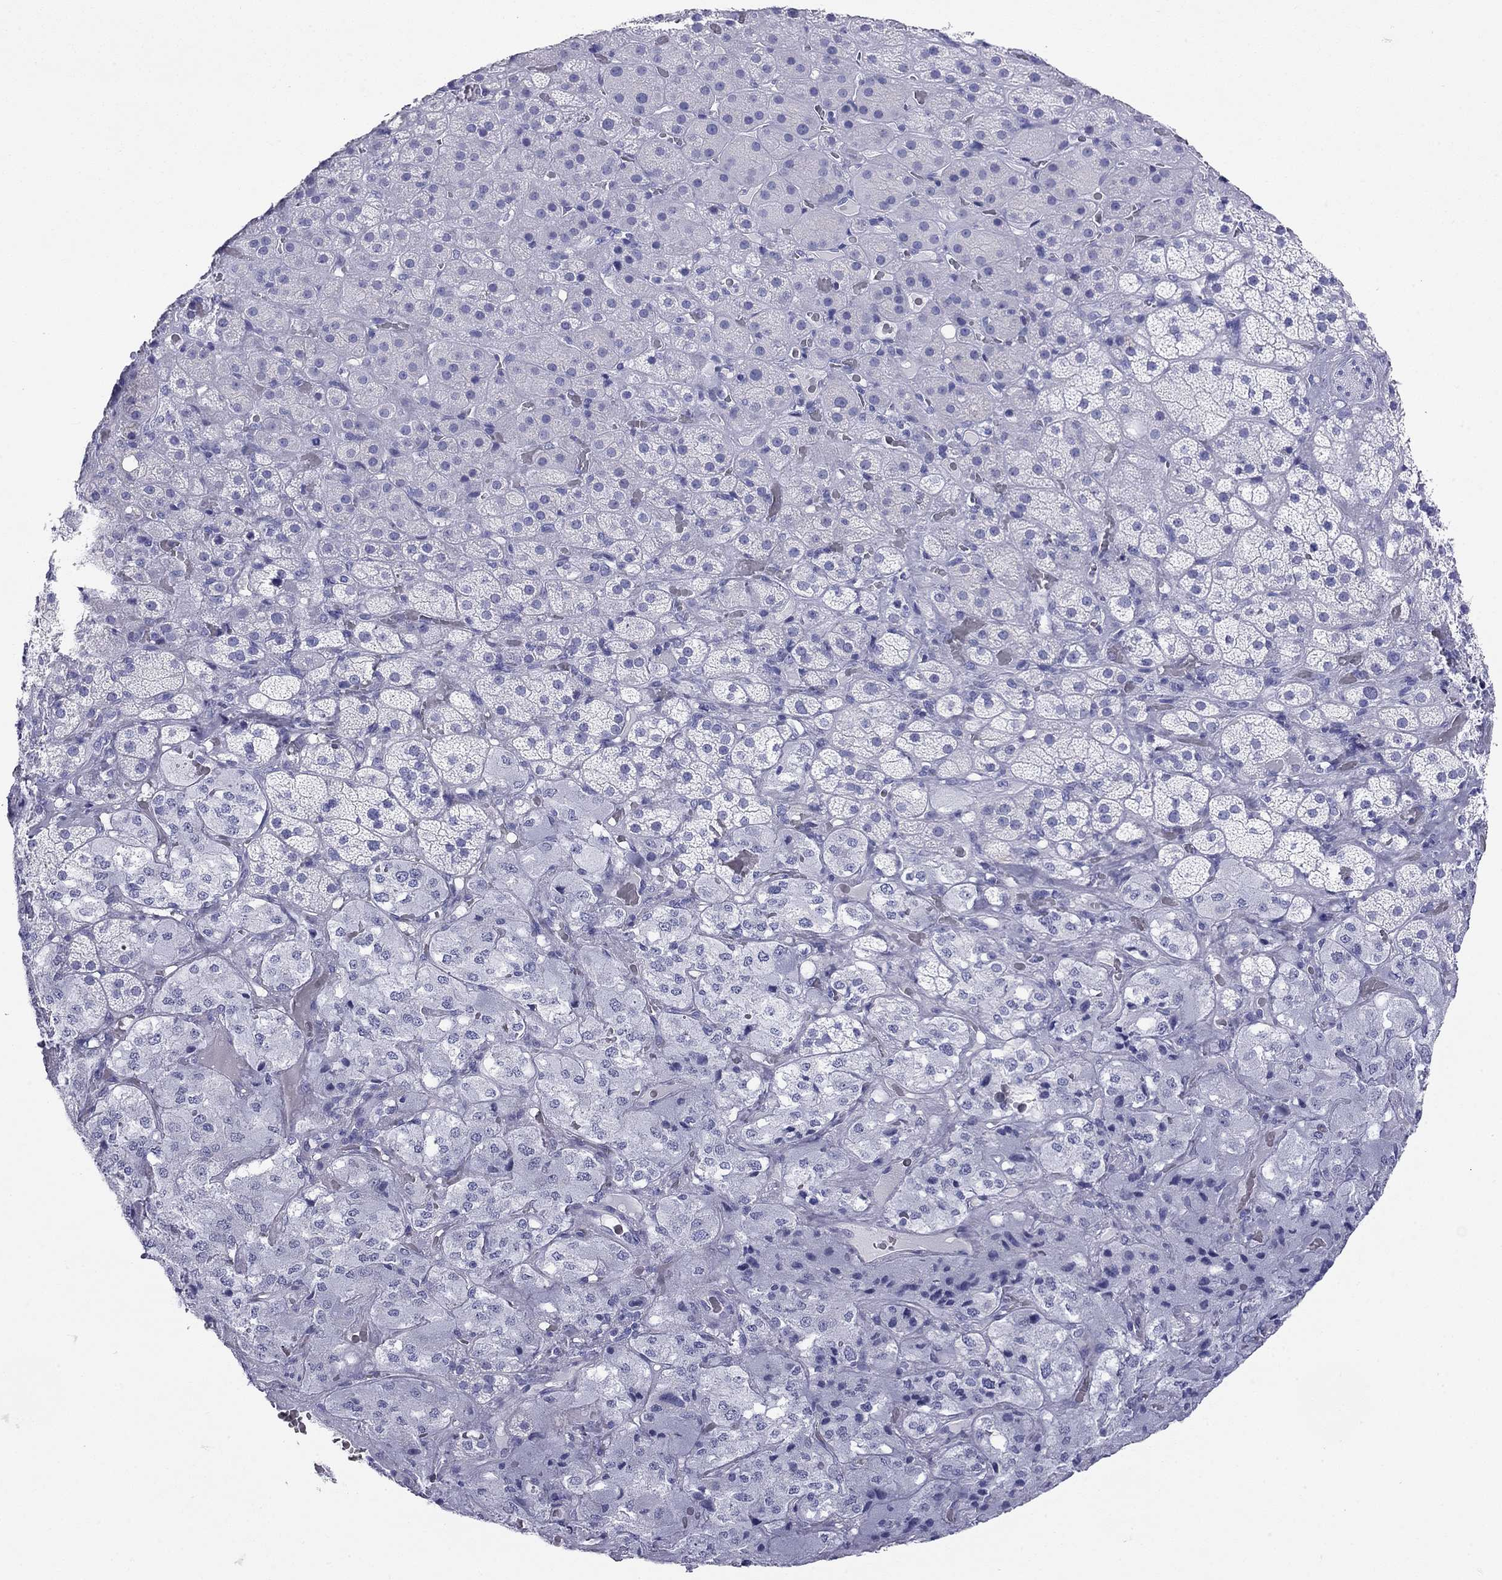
{"staining": {"intensity": "negative", "quantity": "none", "location": "none"}, "tissue": "adrenal gland", "cell_type": "Glandular cells", "image_type": "normal", "snomed": [{"axis": "morphology", "description": "Normal tissue, NOS"}, {"axis": "topography", "description": "Adrenal gland"}], "caption": "An IHC histopathology image of normal adrenal gland is shown. There is no staining in glandular cells of adrenal gland.", "gene": "HLA", "patient": {"sex": "male", "age": 57}}